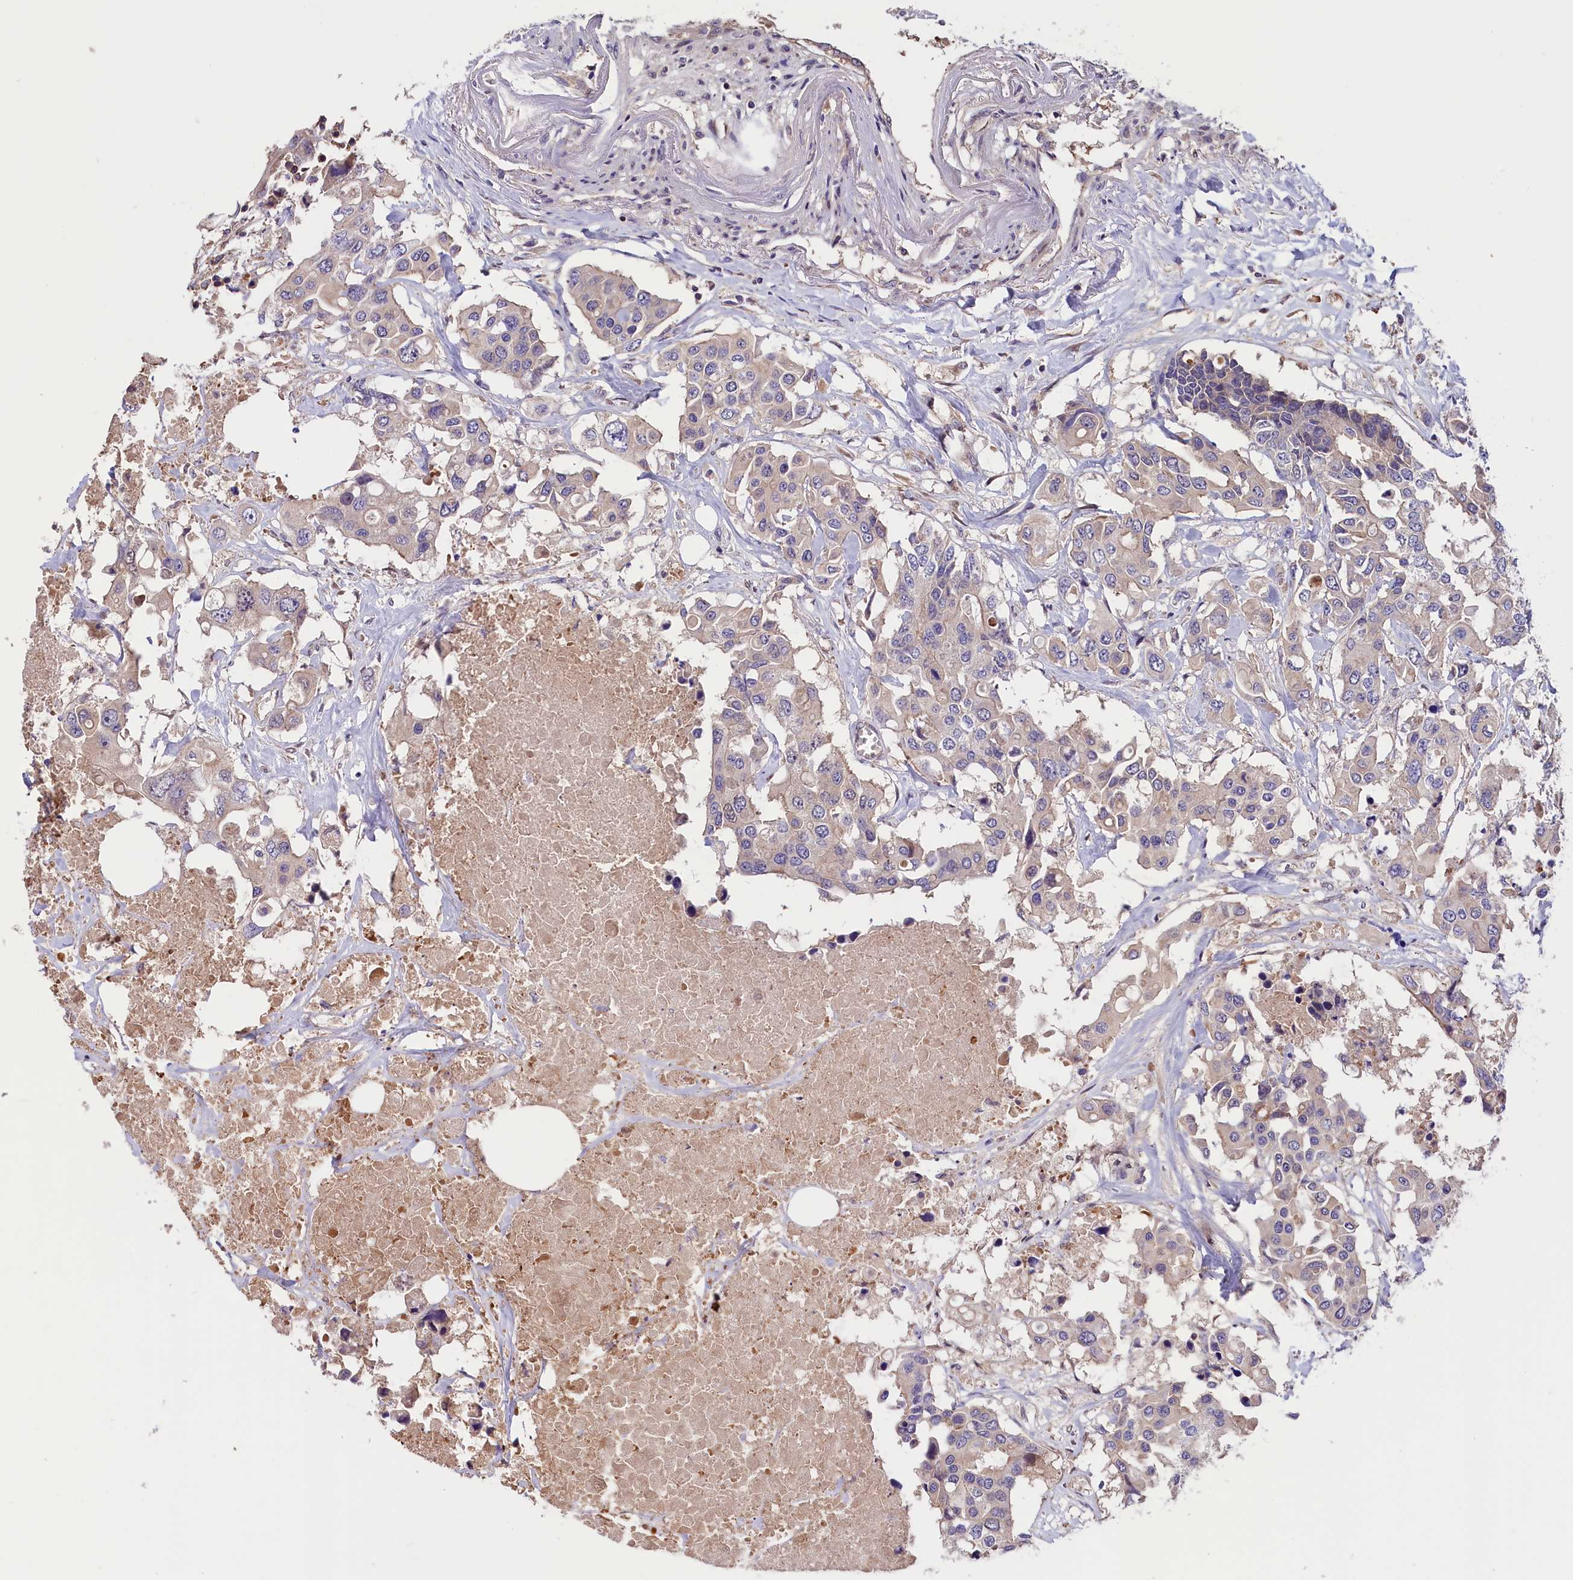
{"staining": {"intensity": "negative", "quantity": "none", "location": "none"}, "tissue": "colorectal cancer", "cell_type": "Tumor cells", "image_type": "cancer", "snomed": [{"axis": "morphology", "description": "Adenocarcinoma, NOS"}, {"axis": "topography", "description": "Colon"}], "caption": "A micrograph of adenocarcinoma (colorectal) stained for a protein demonstrates no brown staining in tumor cells.", "gene": "SETD6", "patient": {"sex": "male", "age": 77}}